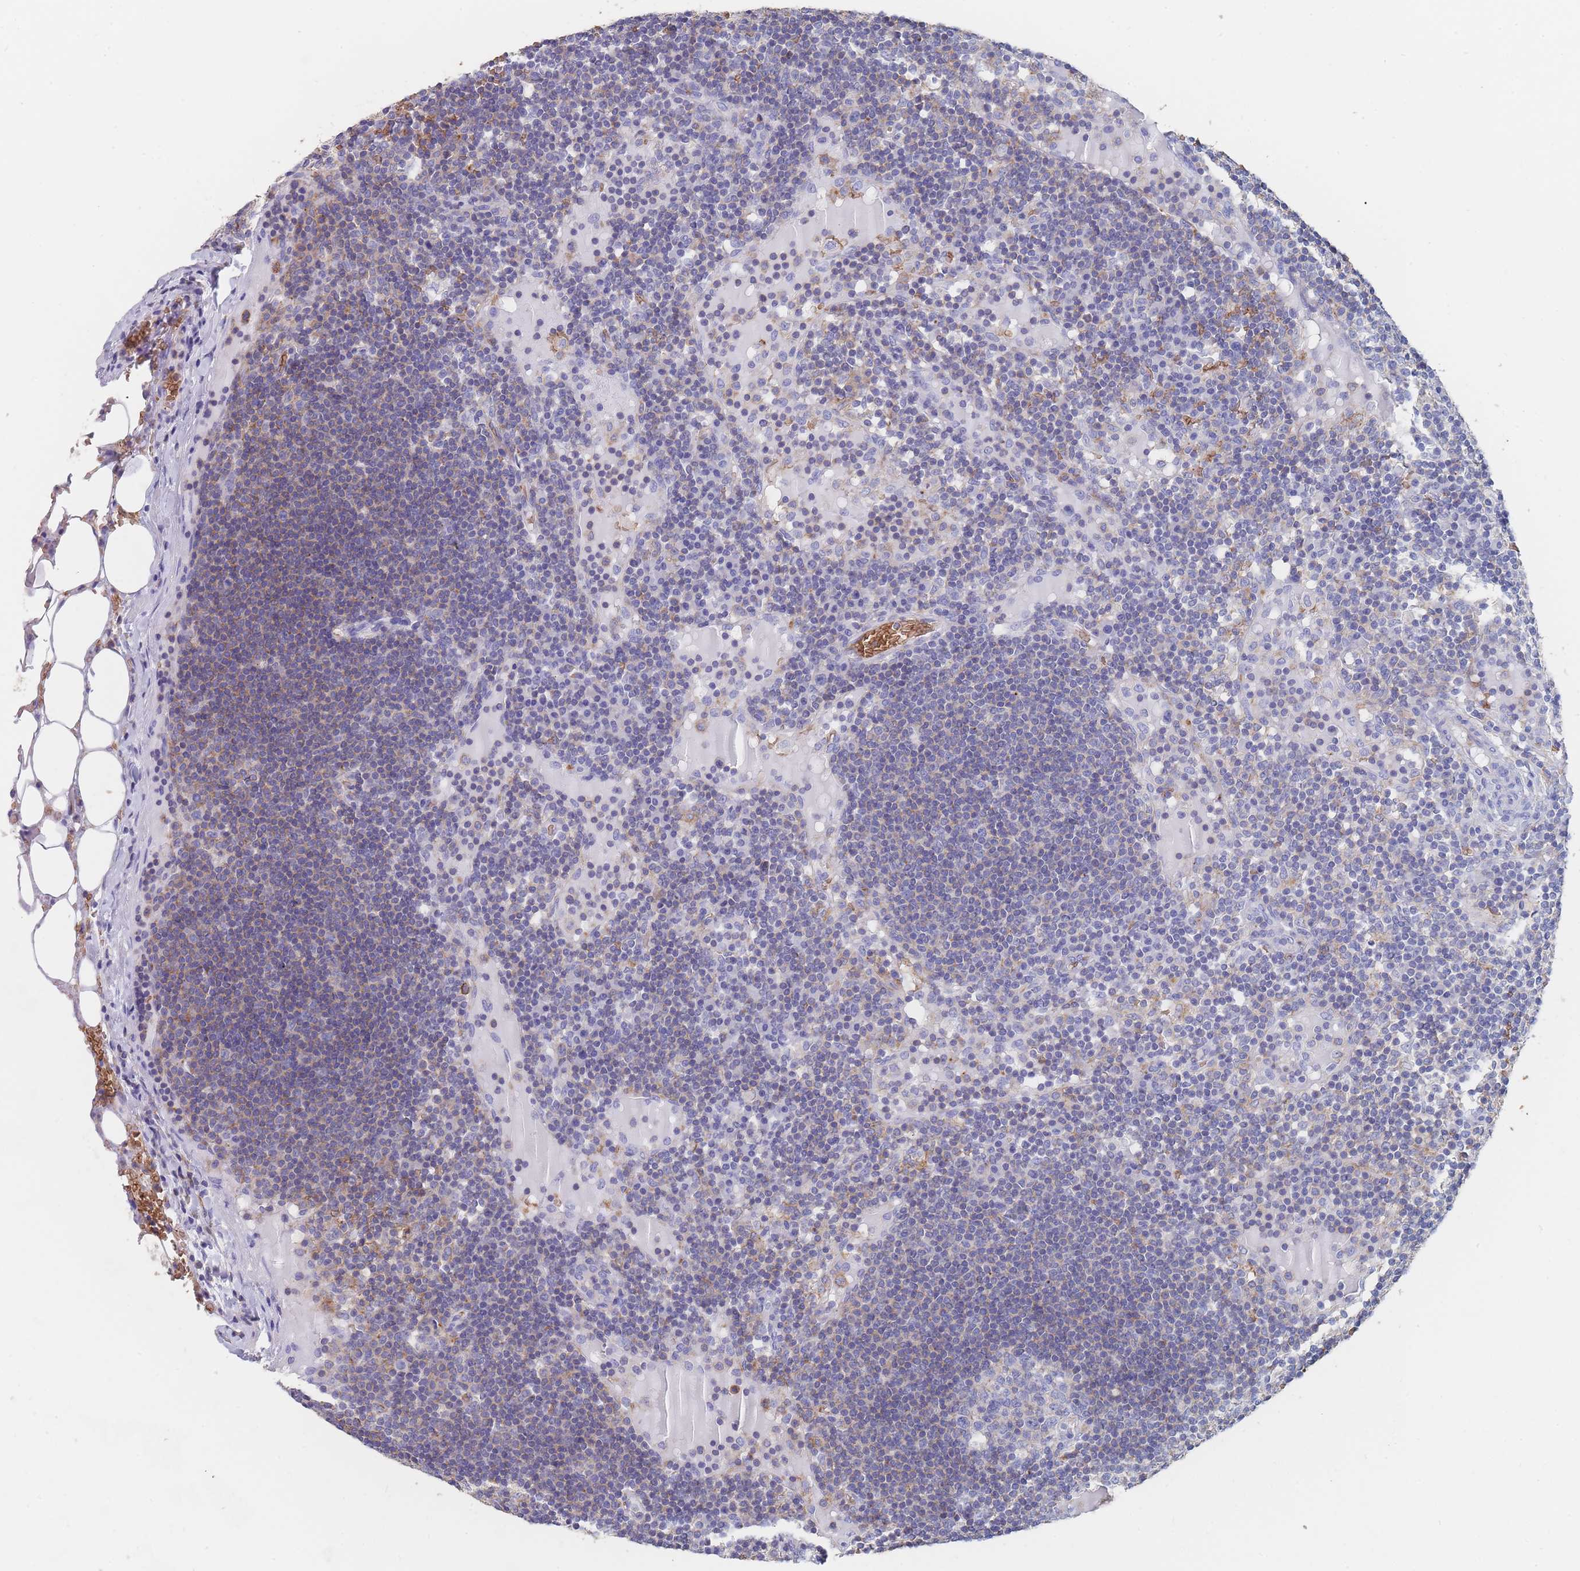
{"staining": {"intensity": "negative", "quantity": "none", "location": "none"}, "tissue": "lymph node", "cell_type": "Germinal center cells", "image_type": "normal", "snomed": [{"axis": "morphology", "description": "Normal tissue, NOS"}, {"axis": "topography", "description": "Lymph node"}], "caption": "The IHC micrograph has no significant positivity in germinal center cells of lymph node.", "gene": "SLC2A1", "patient": {"sex": "male", "age": 53}}